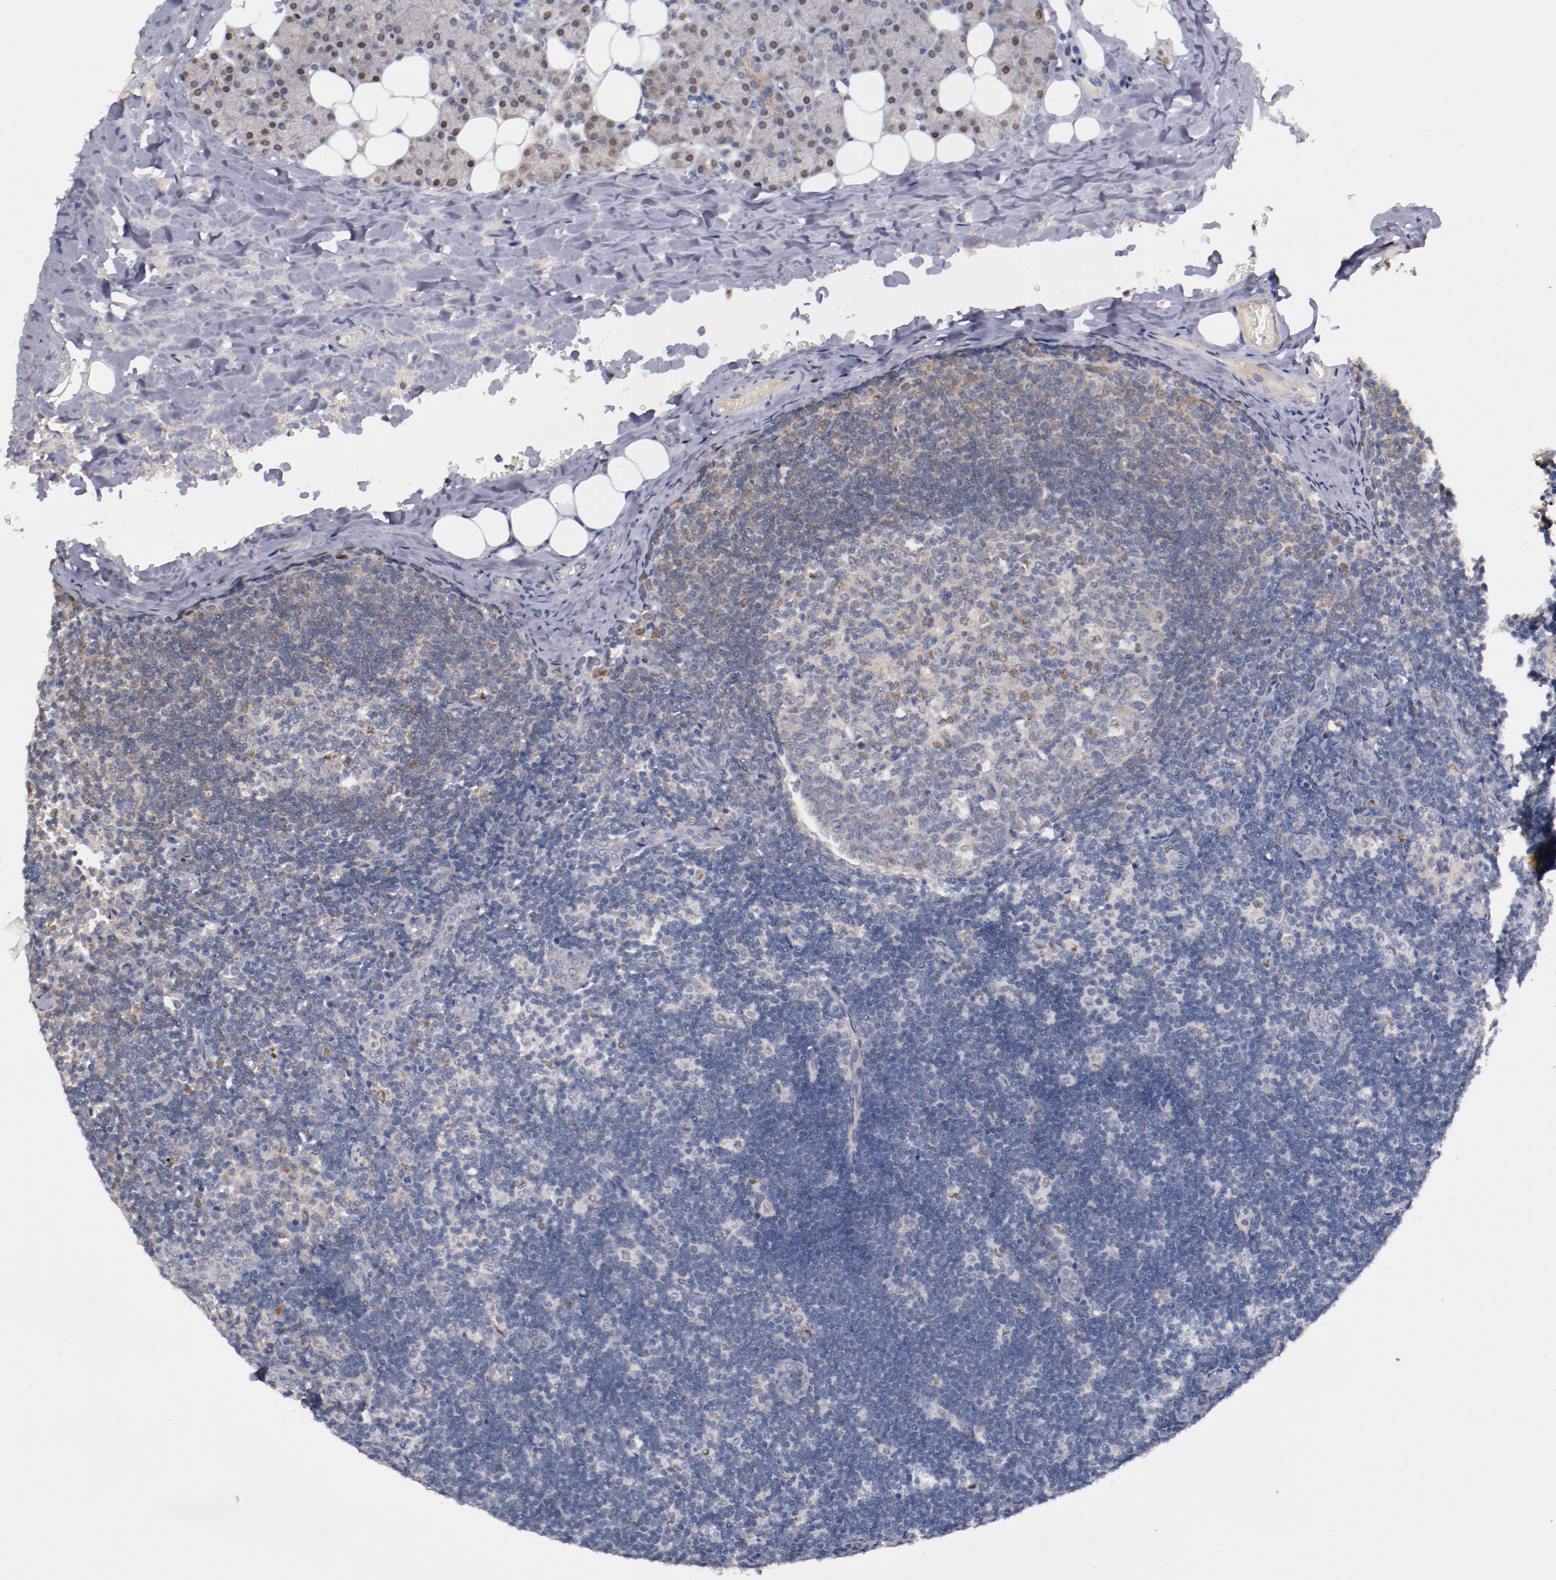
{"staining": {"intensity": "weak", "quantity": "25%-75%", "location": "cytoplasmic/membranous"}, "tissue": "lymph node", "cell_type": "Germinal center cells", "image_type": "normal", "snomed": [{"axis": "morphology", "description": "Normal tissue, NOS"}, {"axis": "topography", "description": "Lymph node"}, {"axis": "topography", "description": "Salivary gland"}], "caption": "Immunohistochemistry (DAB (3,3'-diaminobenzidine)) staining of unremarkable human lymph node reveals weak cytoplasmic/membranous protein staining in about 25%-75% of germinal center cells. The protein is stained brown, and the nuclei are stained in blue (DAB IHC with brightfield microscopy, high magnification).", "gene": "FAM81A", "patient": {"sex": "male", "age": 8}}